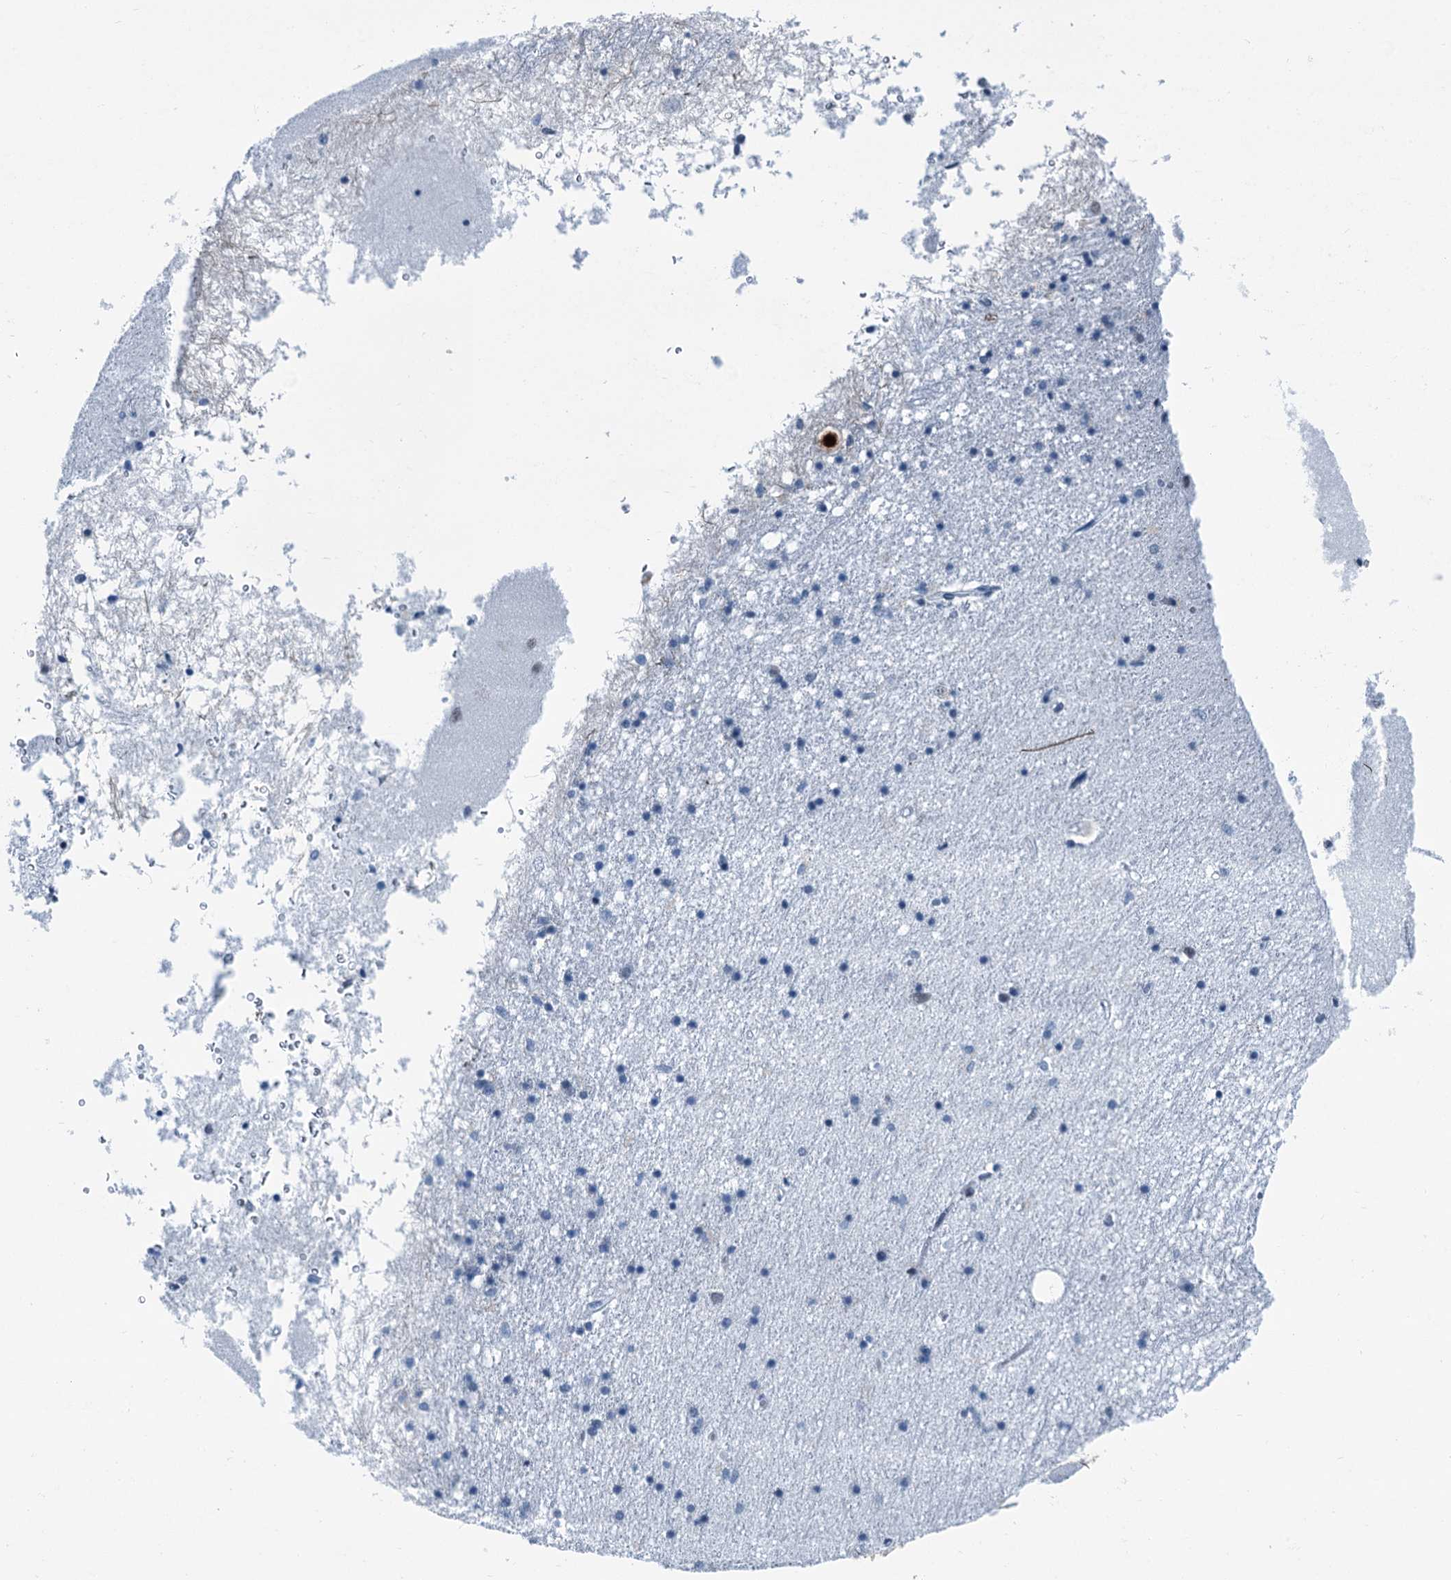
{"staining": {"intensity": "negative", "quantity": "none", "location": "none"}, "tissue": "hippocampus", "cell_type": "Glial cells", "image_type": "normal", "snomed": [{"axis": "morphology", "description": "Normal tissue, NOS"}, {"axis": "topography", "description": "Hippocampus"}], "caption": "High magnification brightfield microscopy of unremarkable hippocampus stained with DAB (brown) and counterstained with hematoxylin (blue): glial cells show no significant staining. The staining was performed using DAB (3,3'-diaminobenzidine) to visualize the protein expression in brown, while the nuclei were stained in blue with hematoxylin (Magnification: 20x).", "gene": "TRPT1", "patient": {"sex": "male", "age": 70}}